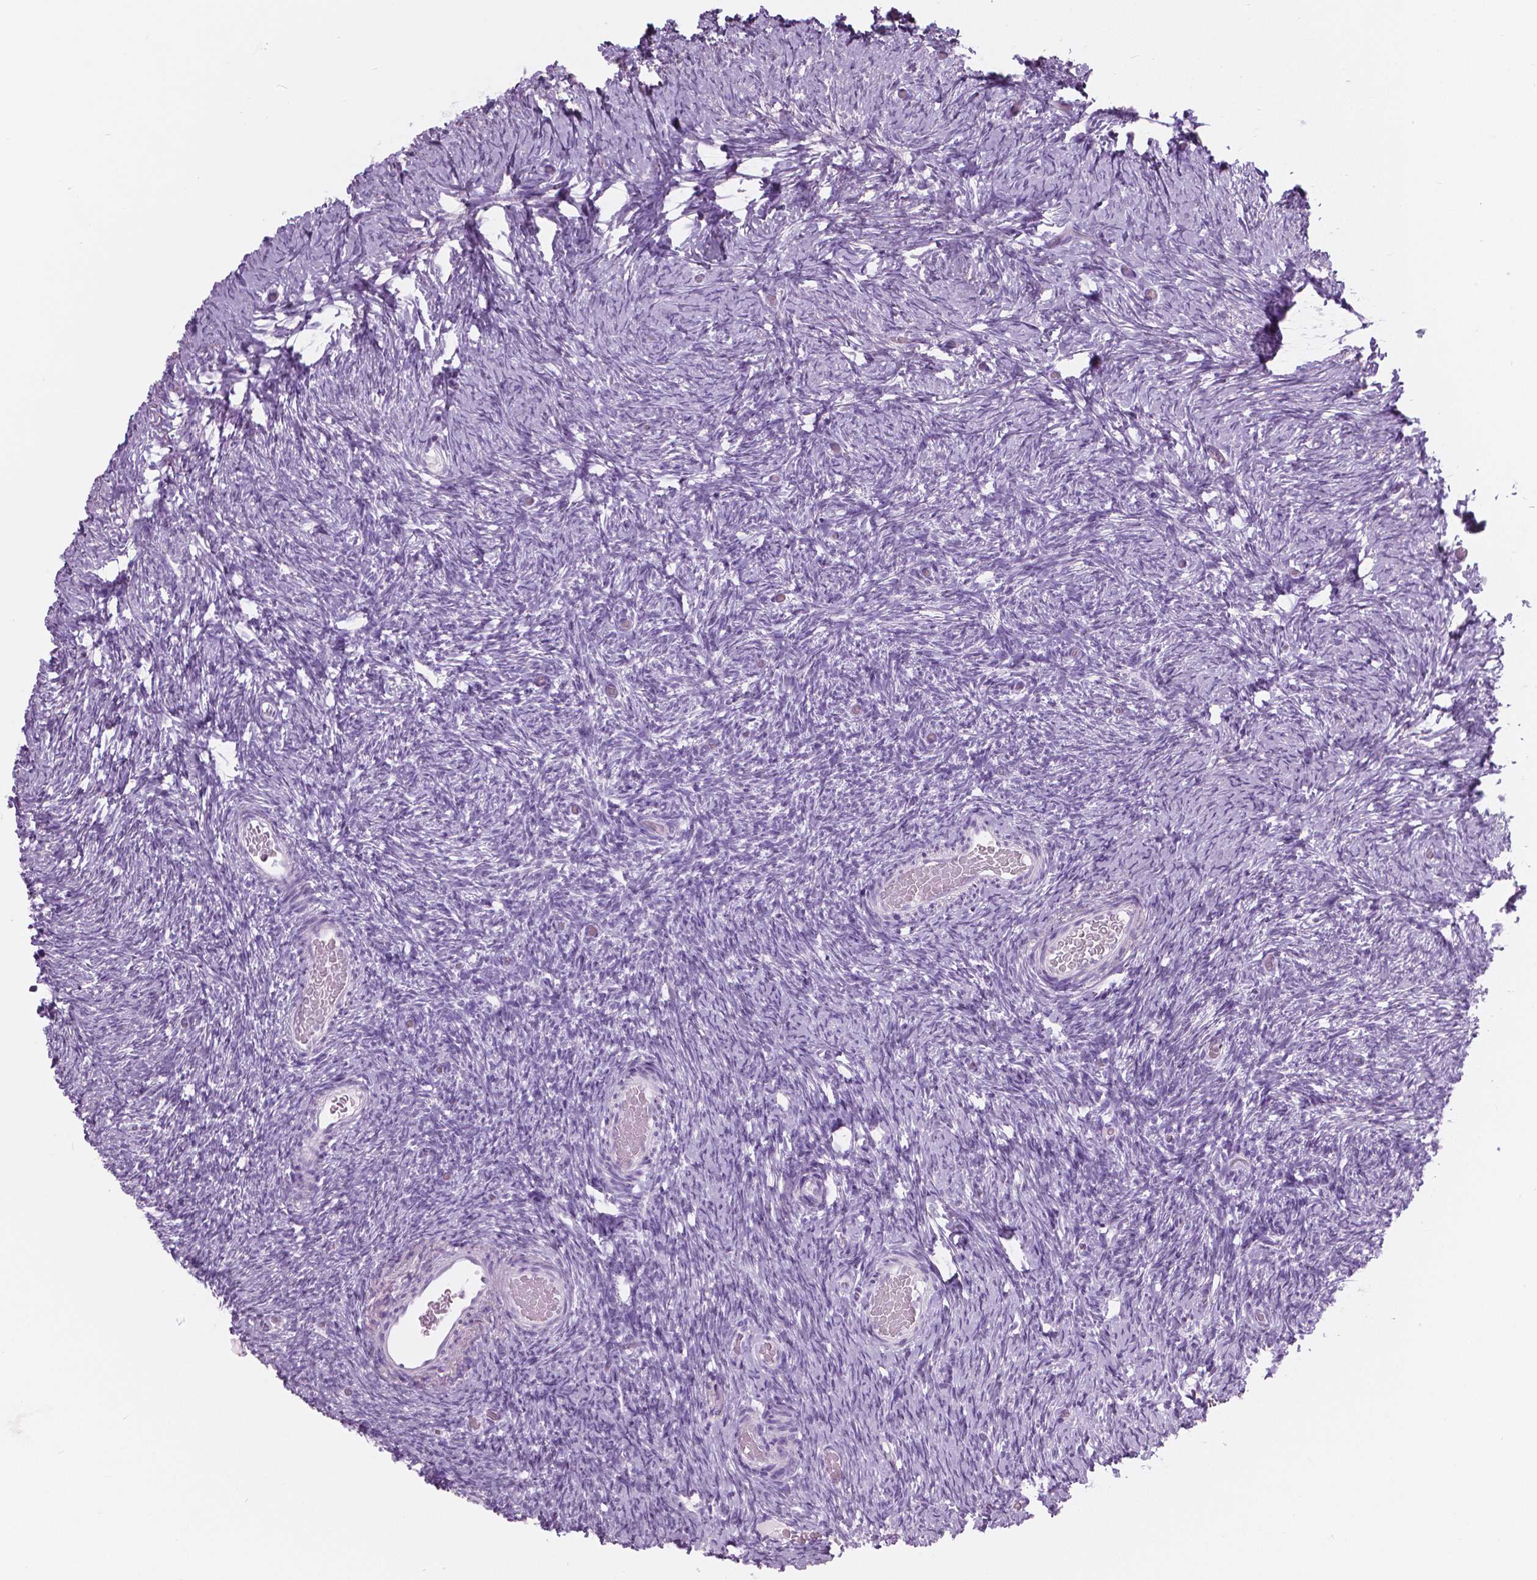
{"staining": {"intensity": "weak", "quantity": "<25%", "location": "nuclear"}, "tissue": "ovary", "cell_type": "Follicle cells", "image_type": "normal", "snomed": [{"axis": "morphology", "description": "Normal tissue, NOS"}, {"axis": "topography", "description": "Ovary"}], "caption": "Immunohistochemistry (IHC) photomicrograph of benign ovary: ovary stained with DAB reveals no significant protein staining in follicle cells.", "gene": "SFTPD", "patient": {"sex": "female", "age": 39}}